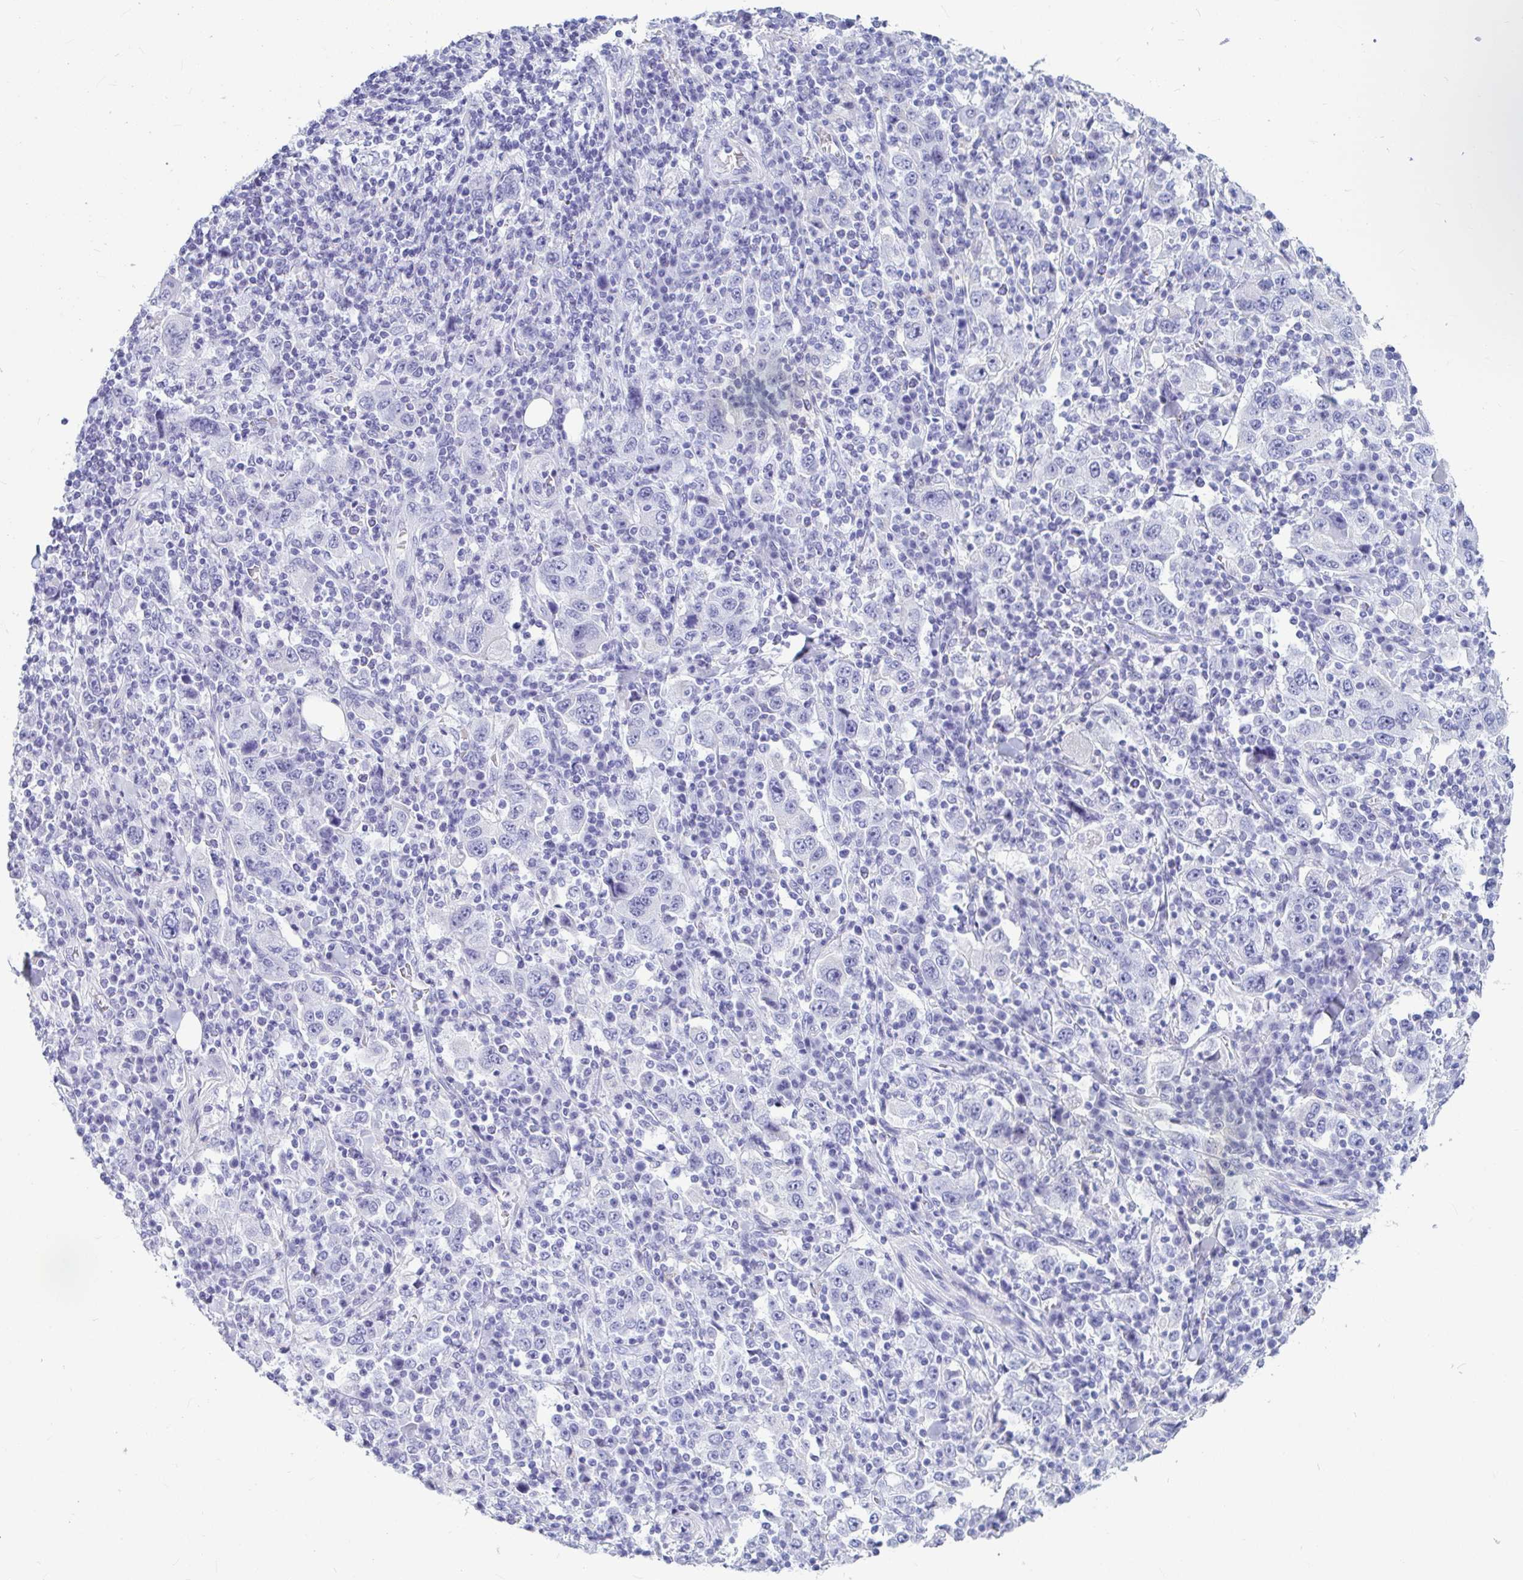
{"staining": {"intensity": "negative", "quantity": "none", "location": "none"}, "tissue": "stomach cancer", "cell_type": "Tumor cells", "image_type": "cancer", "snomed": [{"axis": "morphology", "description": "Normal tissue, NOS"}, {"axis": "morphology", "description": "Adenocarcinoma, NOS"}, {"axis": "topography", "description": "Stomach, upper"}, {"axis": "topography", "description": "Stomach"}], "caption": "IHC histopathology image of human stomach adenocarcinoma stained for a protein (brown), which shows no expression in tumor cells. The staining is performed using DAB (3,3'-diaminobenzidine) brown chromogen with nuclei counter-stained in using hematoxylin.", "gene": "OR5J2", "patient": {"sex": "male", "age": 59}}